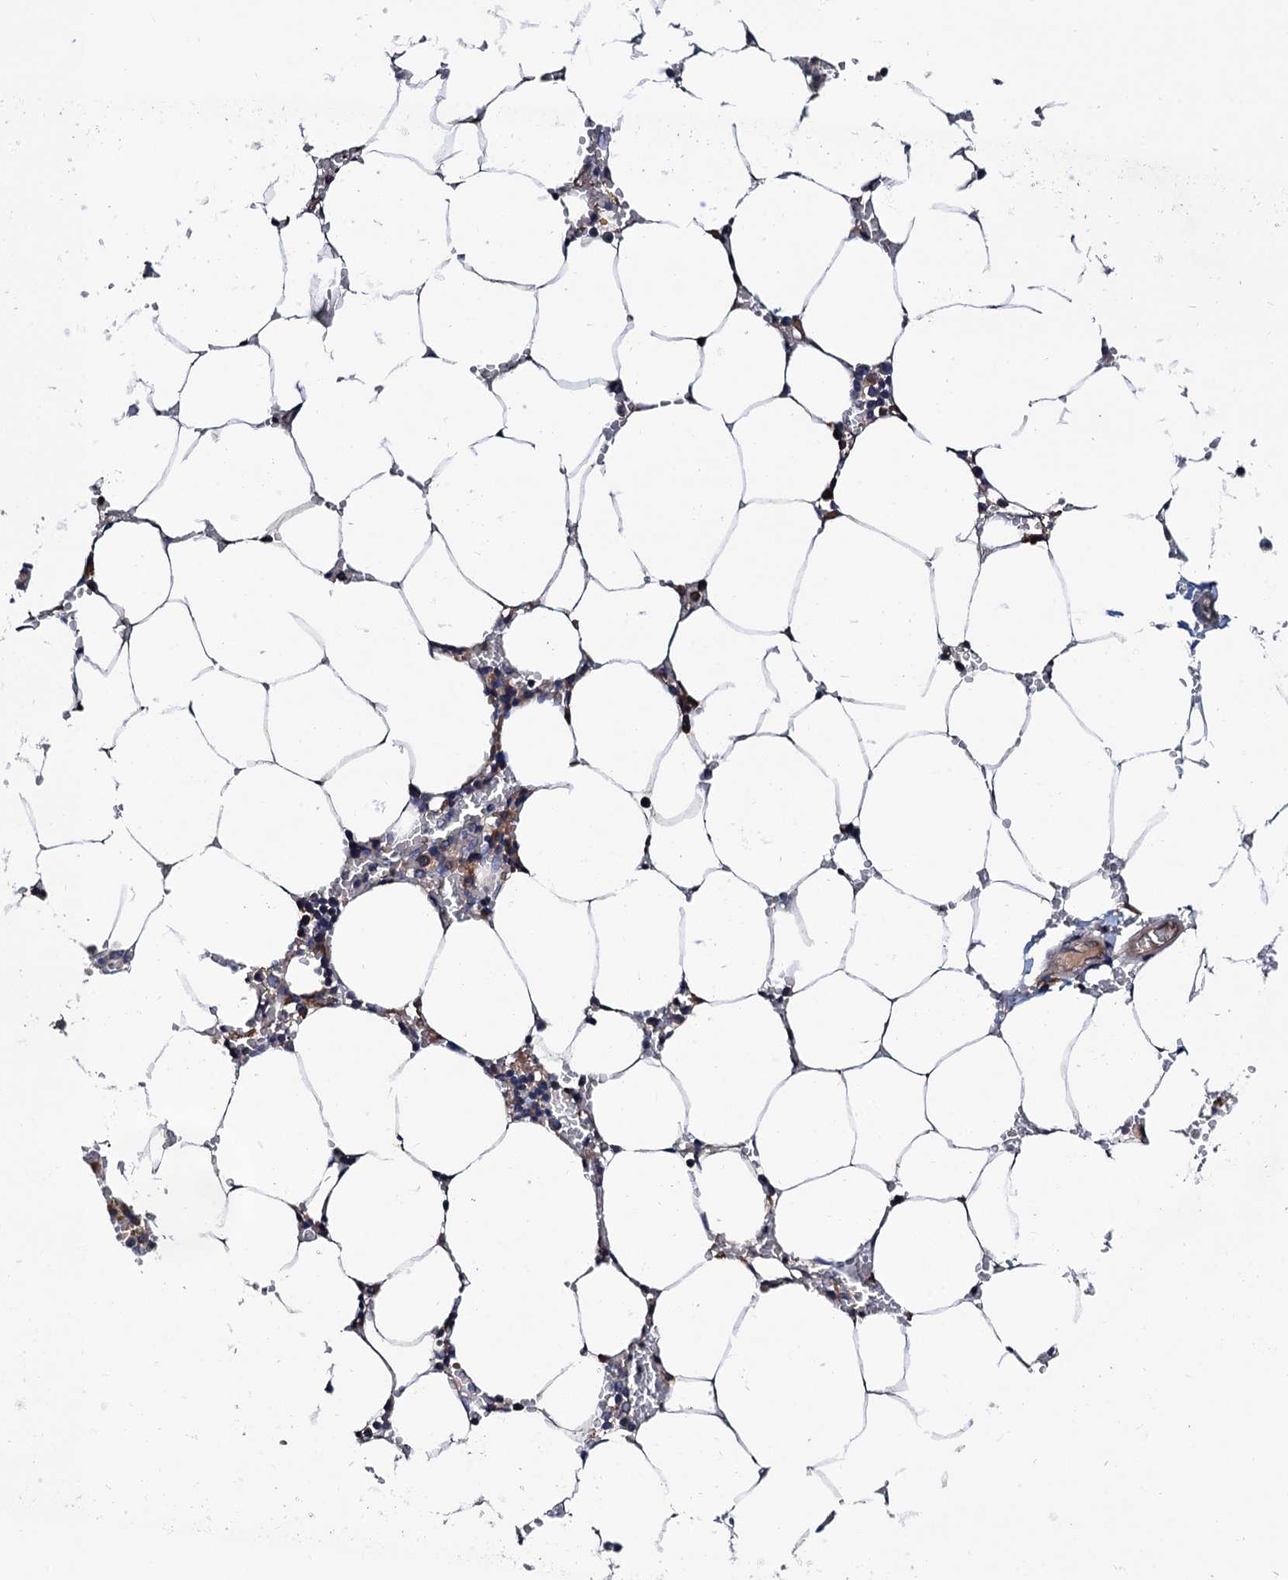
{"staining": {"intensity": "moderate", "quantity": "<25%", "location": "cytoplasmic/membranous"}, "tissue": "bone marrow", "cell_type": "Hematopoietic cells", "image_type": "normal", "snomed": [{"axis": "morphology", "description": "Normal tissue, NOS"}, {"axis": "topography", "description": "Bone marrow"}], "caption": "Brown immunohistochemical staining in unremarkable human bone marrow displays moderate cytoplasmic/membranous expression in about <25% of hematopoietic cells.", "gene": "TRMT112", "patient": {"sex": "male", "age": 70}}